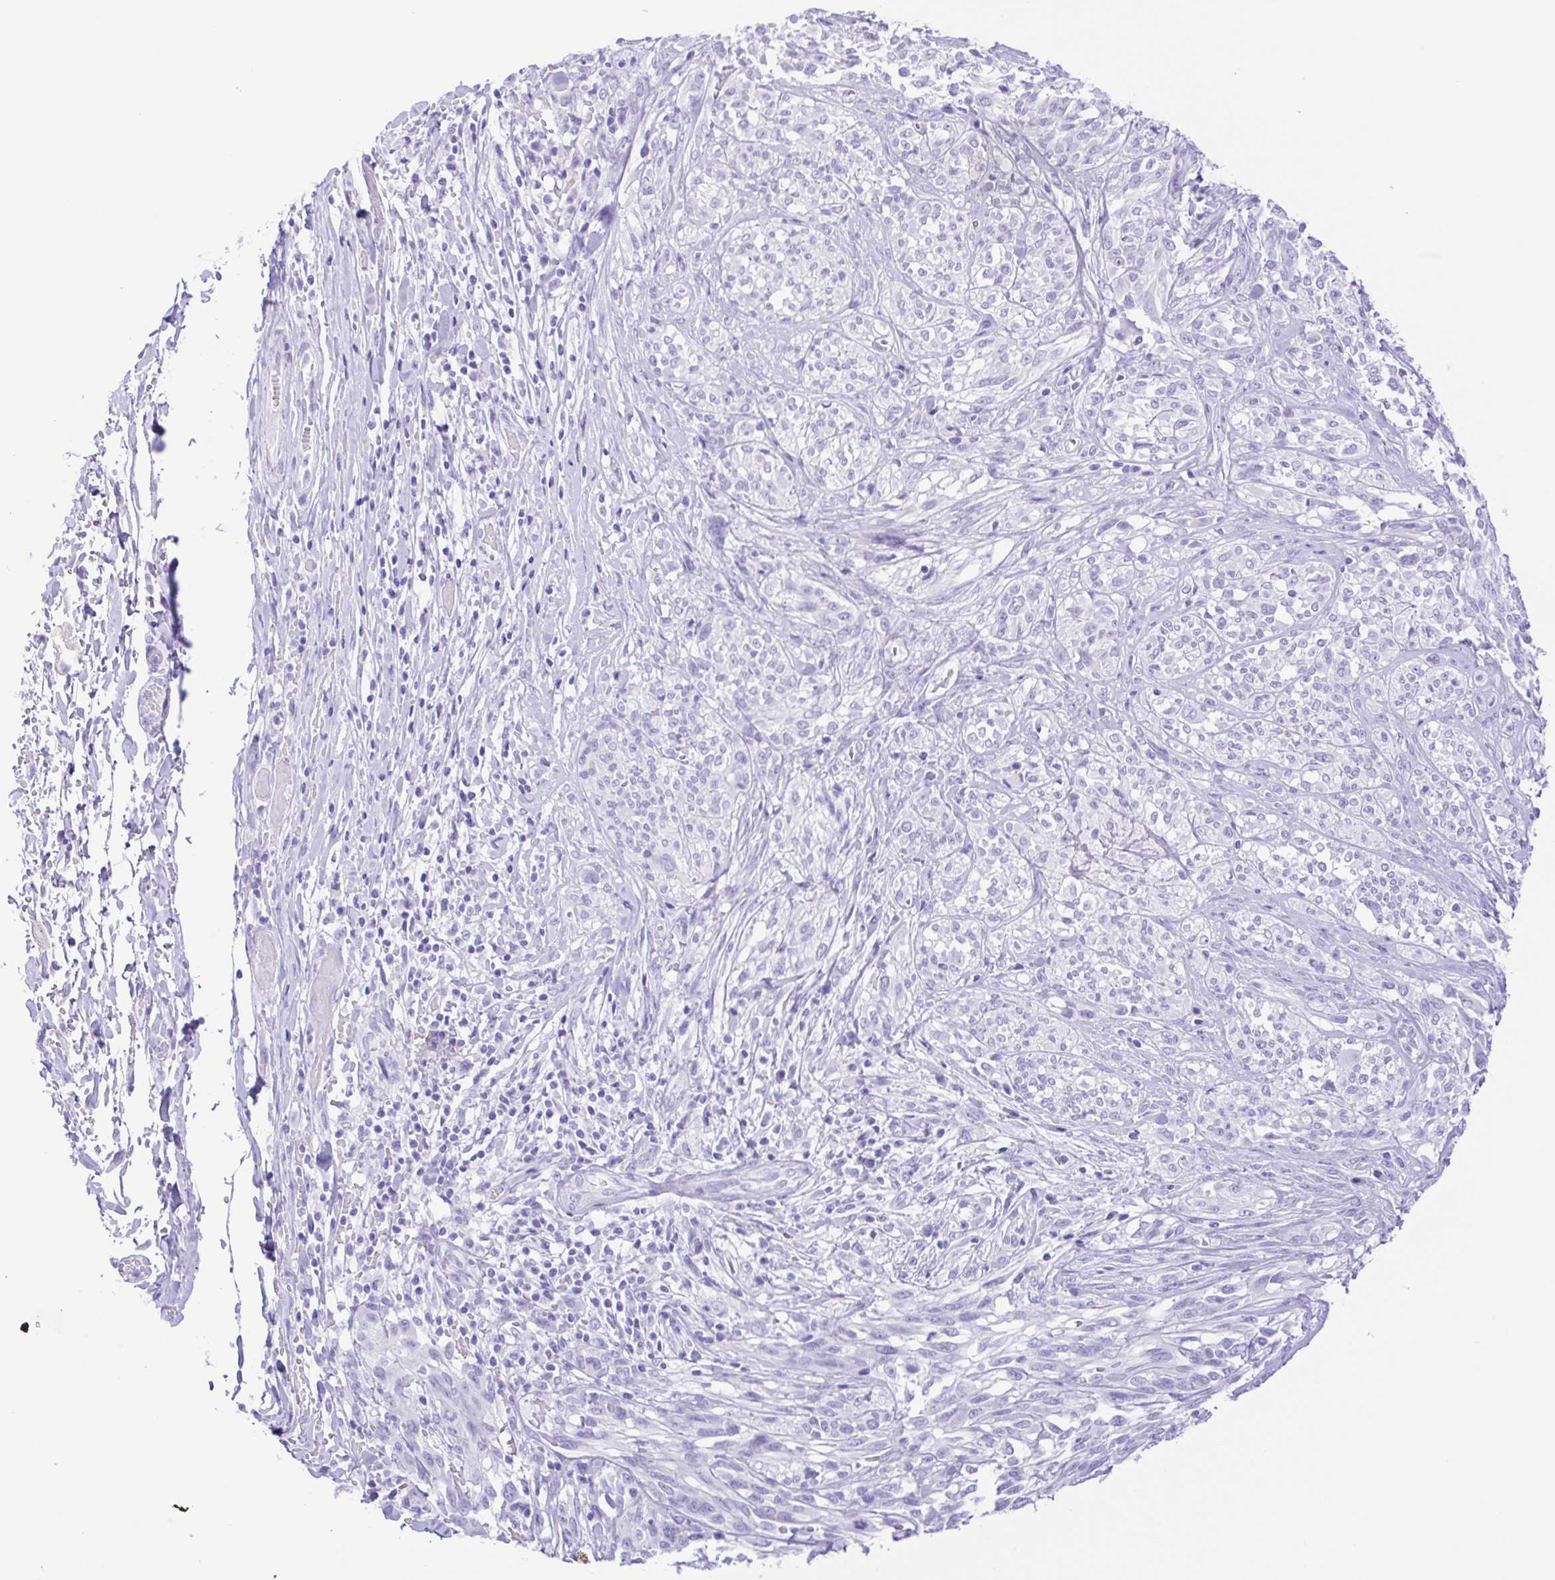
{"staining": {"intensity": "negative", "quantity": "none", "location": "none"}, "tissue": "melanoma", "cell_type": "Tumor cells", "image_type": "cancer", "snomed": [{"axis": "morphology", "description": "Malignant melanoma, NOS"}, {"axis": "topography", "description": "Skin"}], "caption": "Immunohistochemistry image of neoplastic tissue: human malignant melanoma stained with DAB shows no significant protein positivity in tumor cells. (DAB immunohistochemistry (IHC), high magnification).", "gene": "CASP14", "patient": {"sex": "female", "age": 91}}